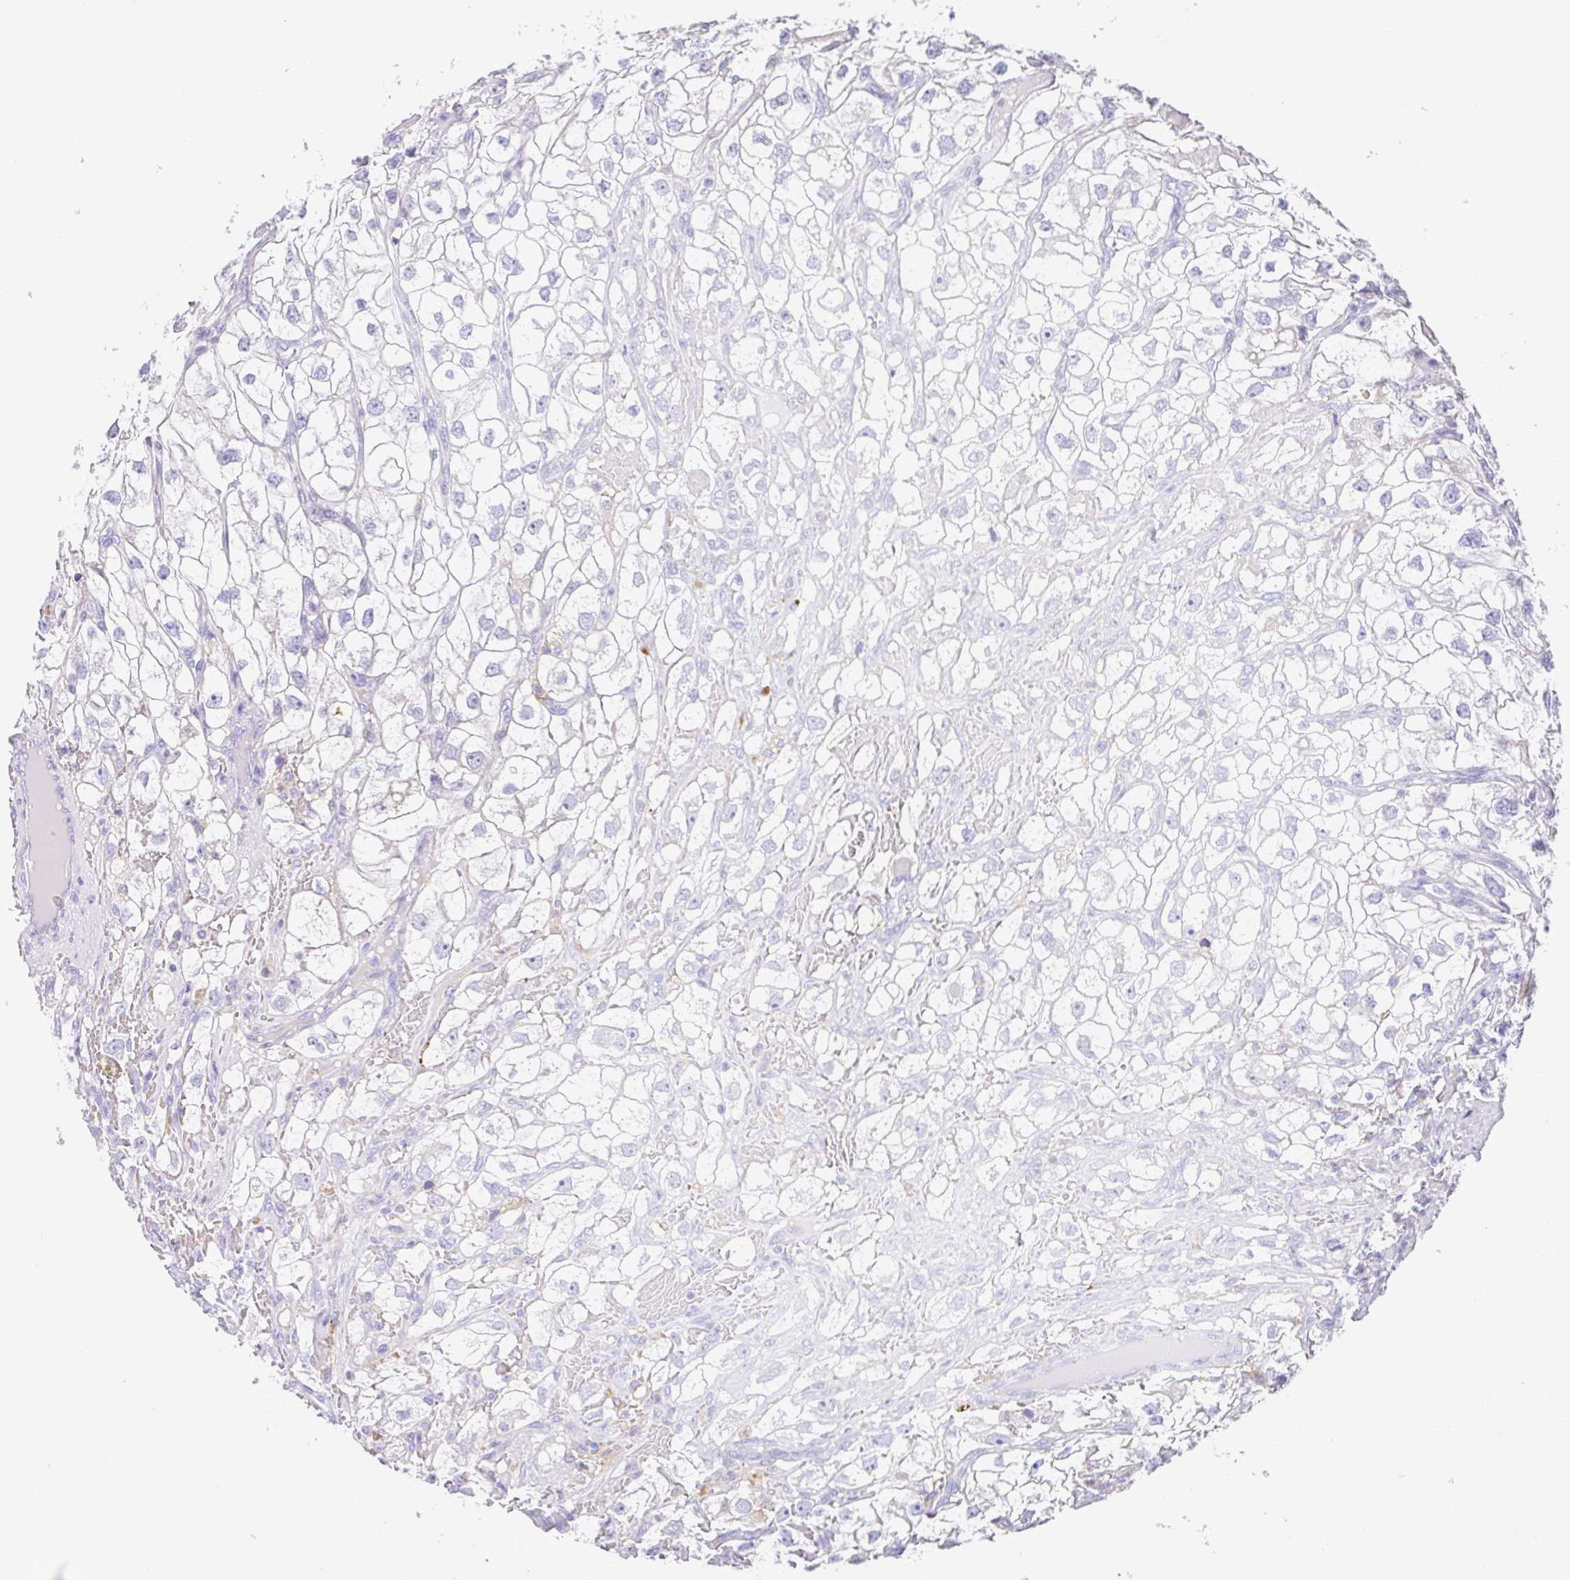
{"staining": {"intensity": "negative", "quantity": "none", "location": "none"}, "tissue": "renal cancer", "cell_type": "Tumor cells", "image_type": "cancer", "snomed": [{"axis": "morphology", "description": "Adenocarcinoma, NOS"}, {"axis": "topography", "description": "Kidney"}], "caption": "The immunohistochemistry (IHC) photomicrograph has no significant expression in tumor cells of renal cancer tissue. (Brightfield microscopy of DAB (3,3'-diaminobenzidine) IHC at high magnification).", "gene": "ARPP21", "patient": {"sex": "male", "age": 59}}